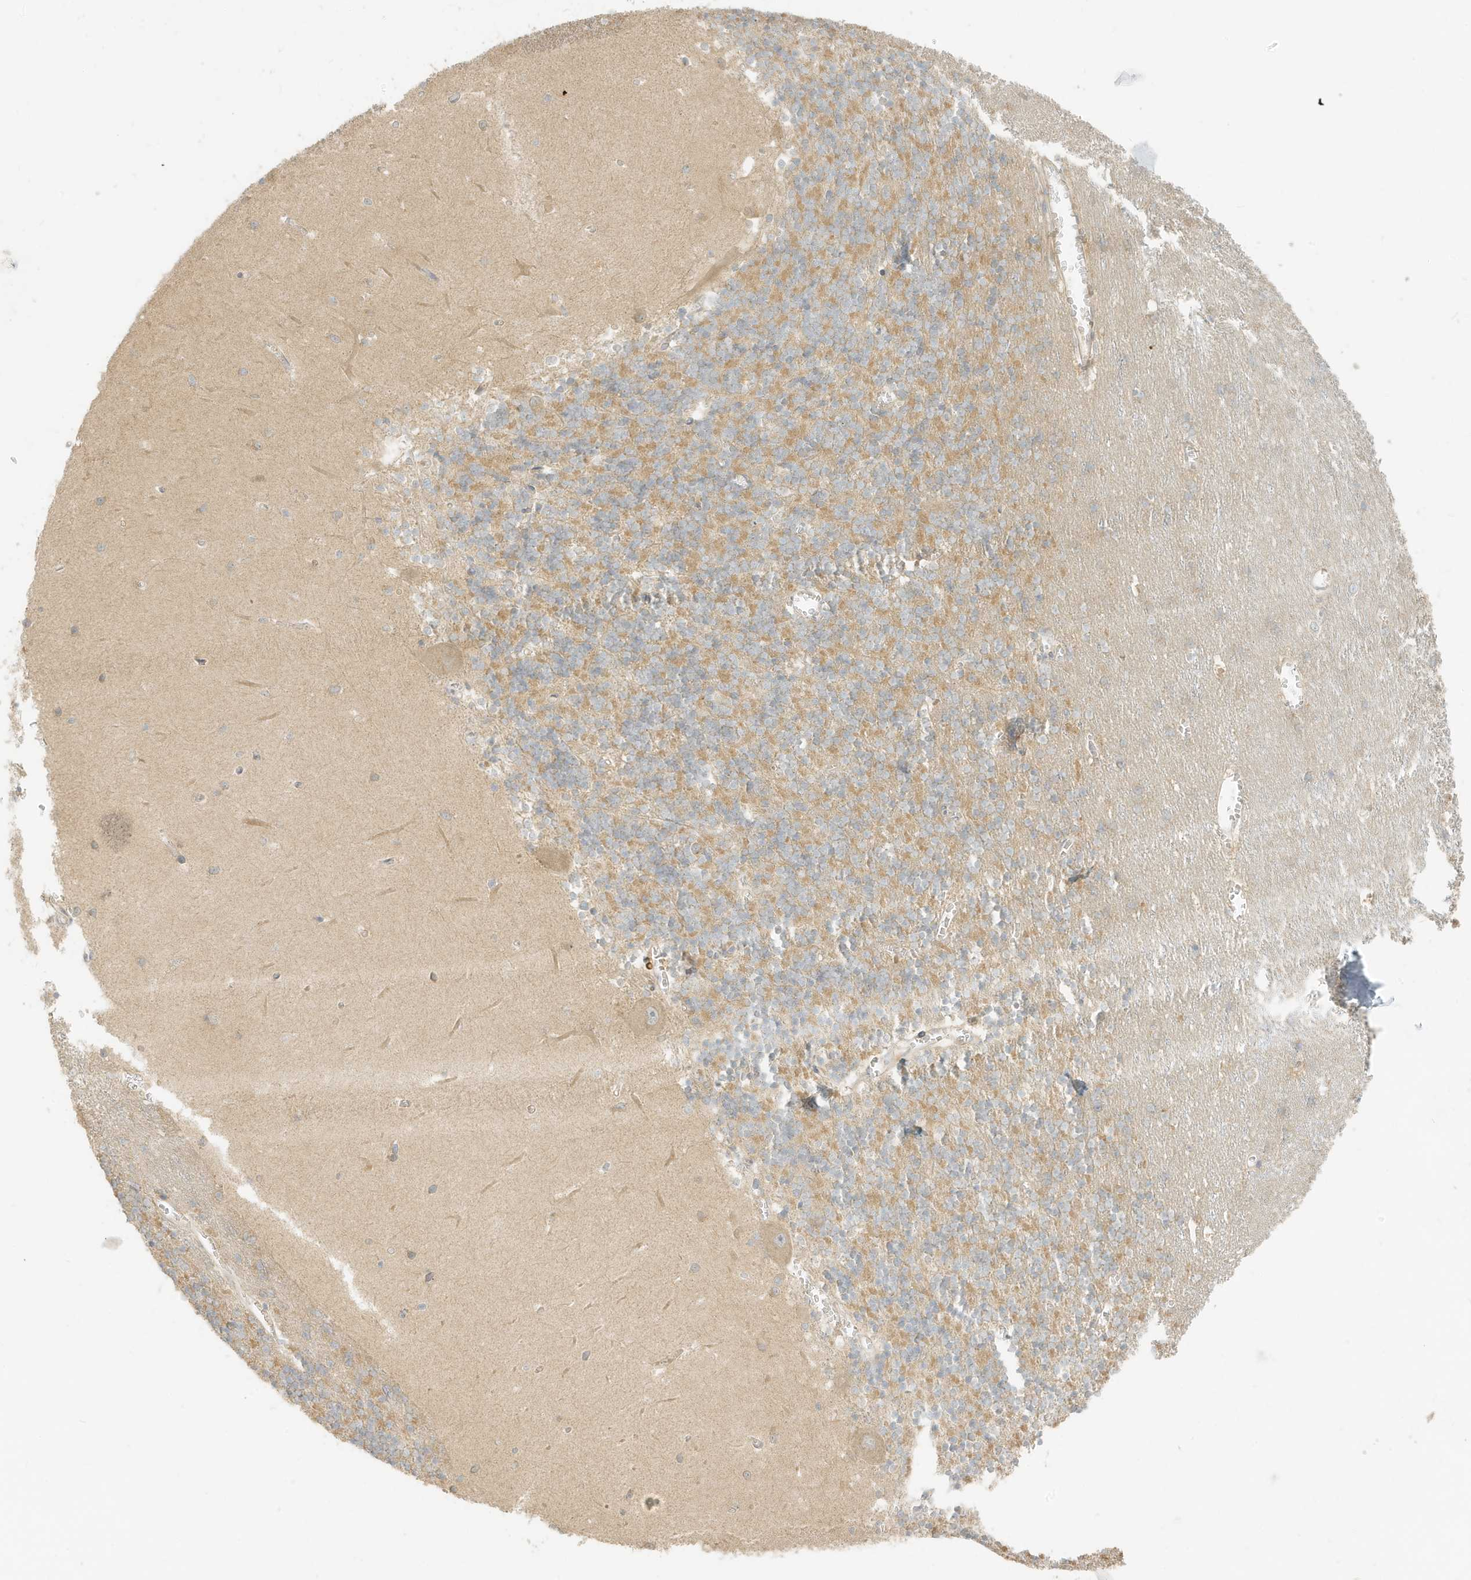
{"staining": {"intensity": "weak", "quantity": "<25%", "location": "cytoplasmic/membranous"}, "tissue": "cerebellum", "cell_type": "Cells in granular layer", "image_type": "normal", "snomed": [{"axis": "morphology", "description": "Normal tissue, NOS"}, {"axis": "topography", "description": "Cerebellum"}], "caption": "Immunohistochemistry (IHC) image of normal human cerebellum stained for a protein (brown), which demonstrates no expression in cells in granular layer.", "gene": "MCOLN1", "patient": {"sex": "male", "age": 37}}